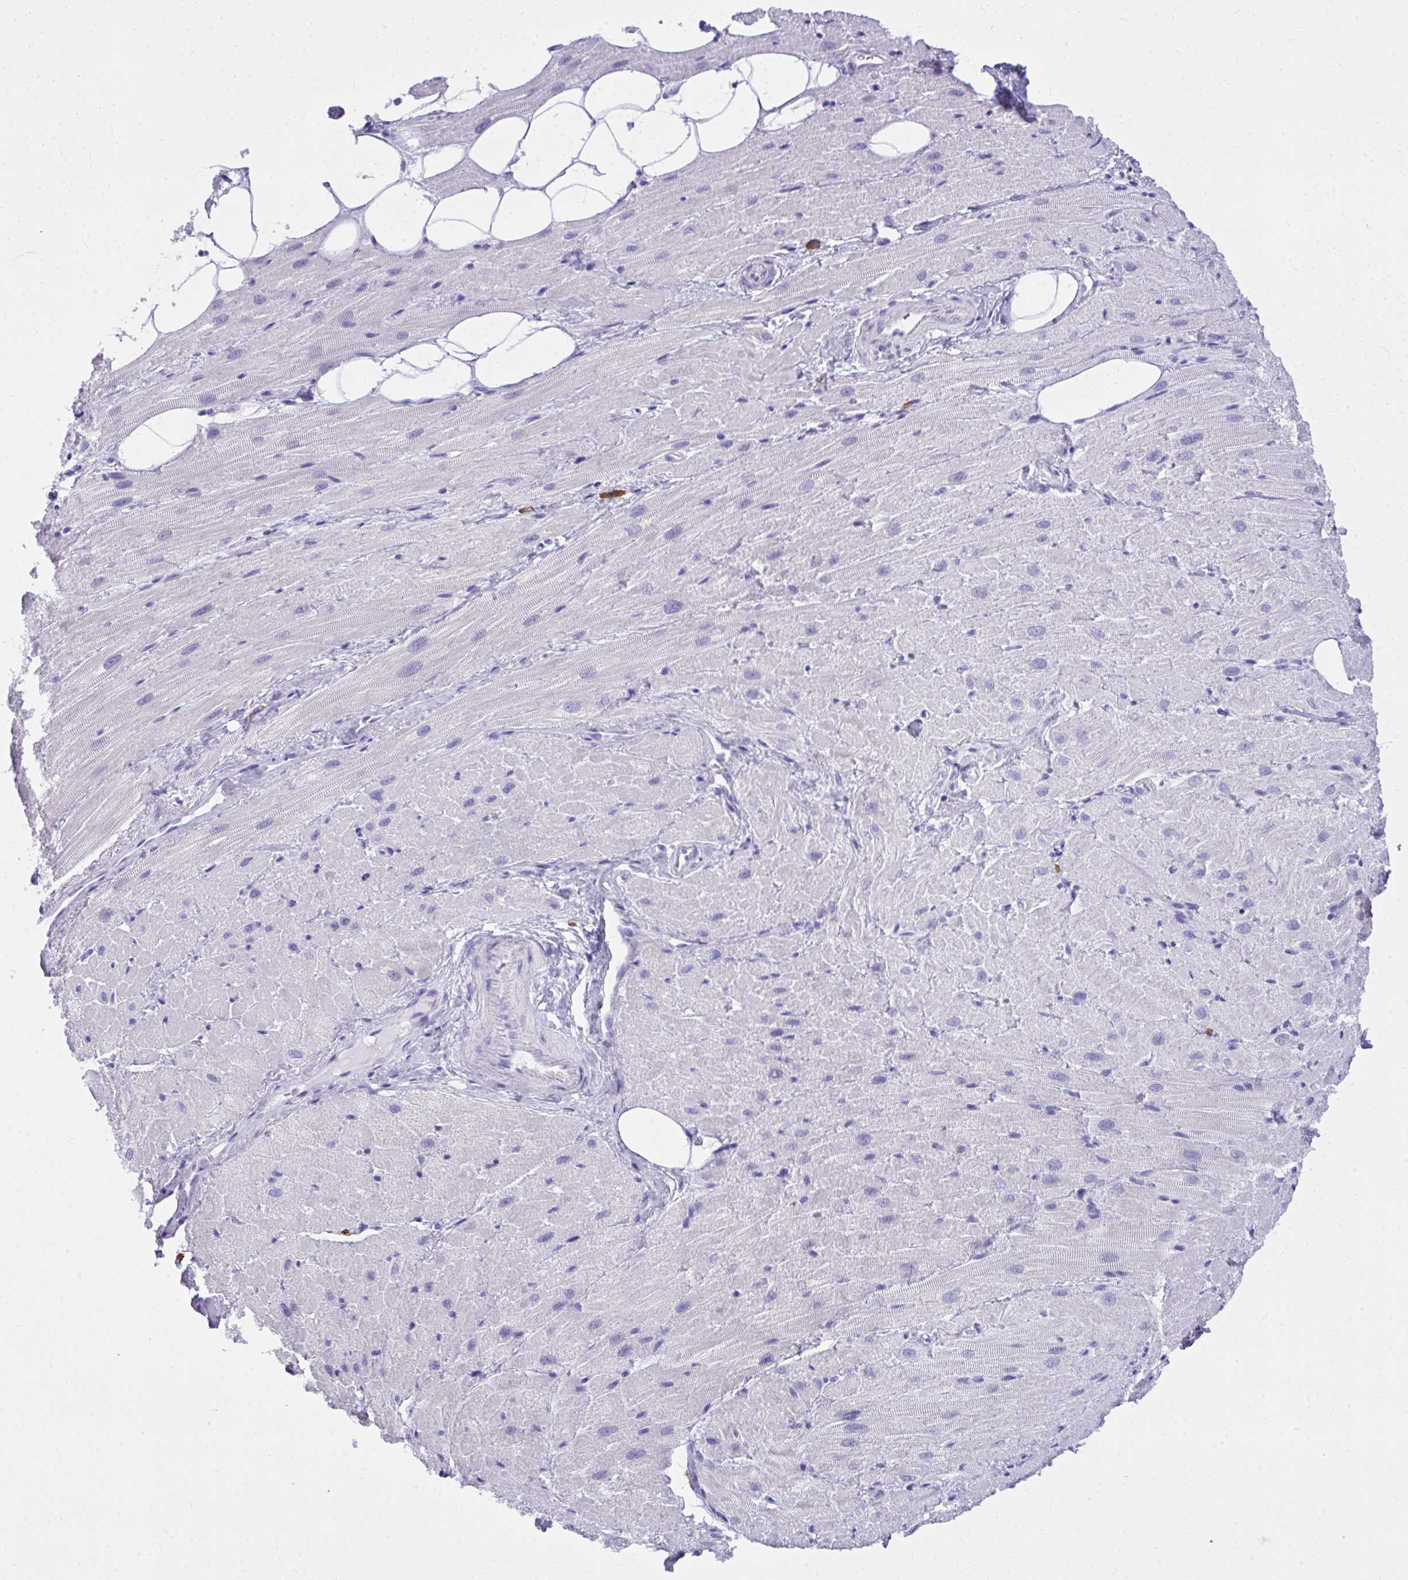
{"staining": {"intensity": "negative", "quantity": "none", "location": "none"}, "tissue": "heart muscle", "cell_type": "Cardiomyocytes", "image_type": "normal", "snomed": [{"axis": "morphology", "description": "Normal tissue, NOS"}, {"axis": "topography", "description": "Heart"}], "caption": "Heart muscle stained for a protein using immunohistochemistry (IHC) demonstrates no positivity cardiomyocytes.", "gene": "PSD", "patient": {"sex": "male", "age": 62}}